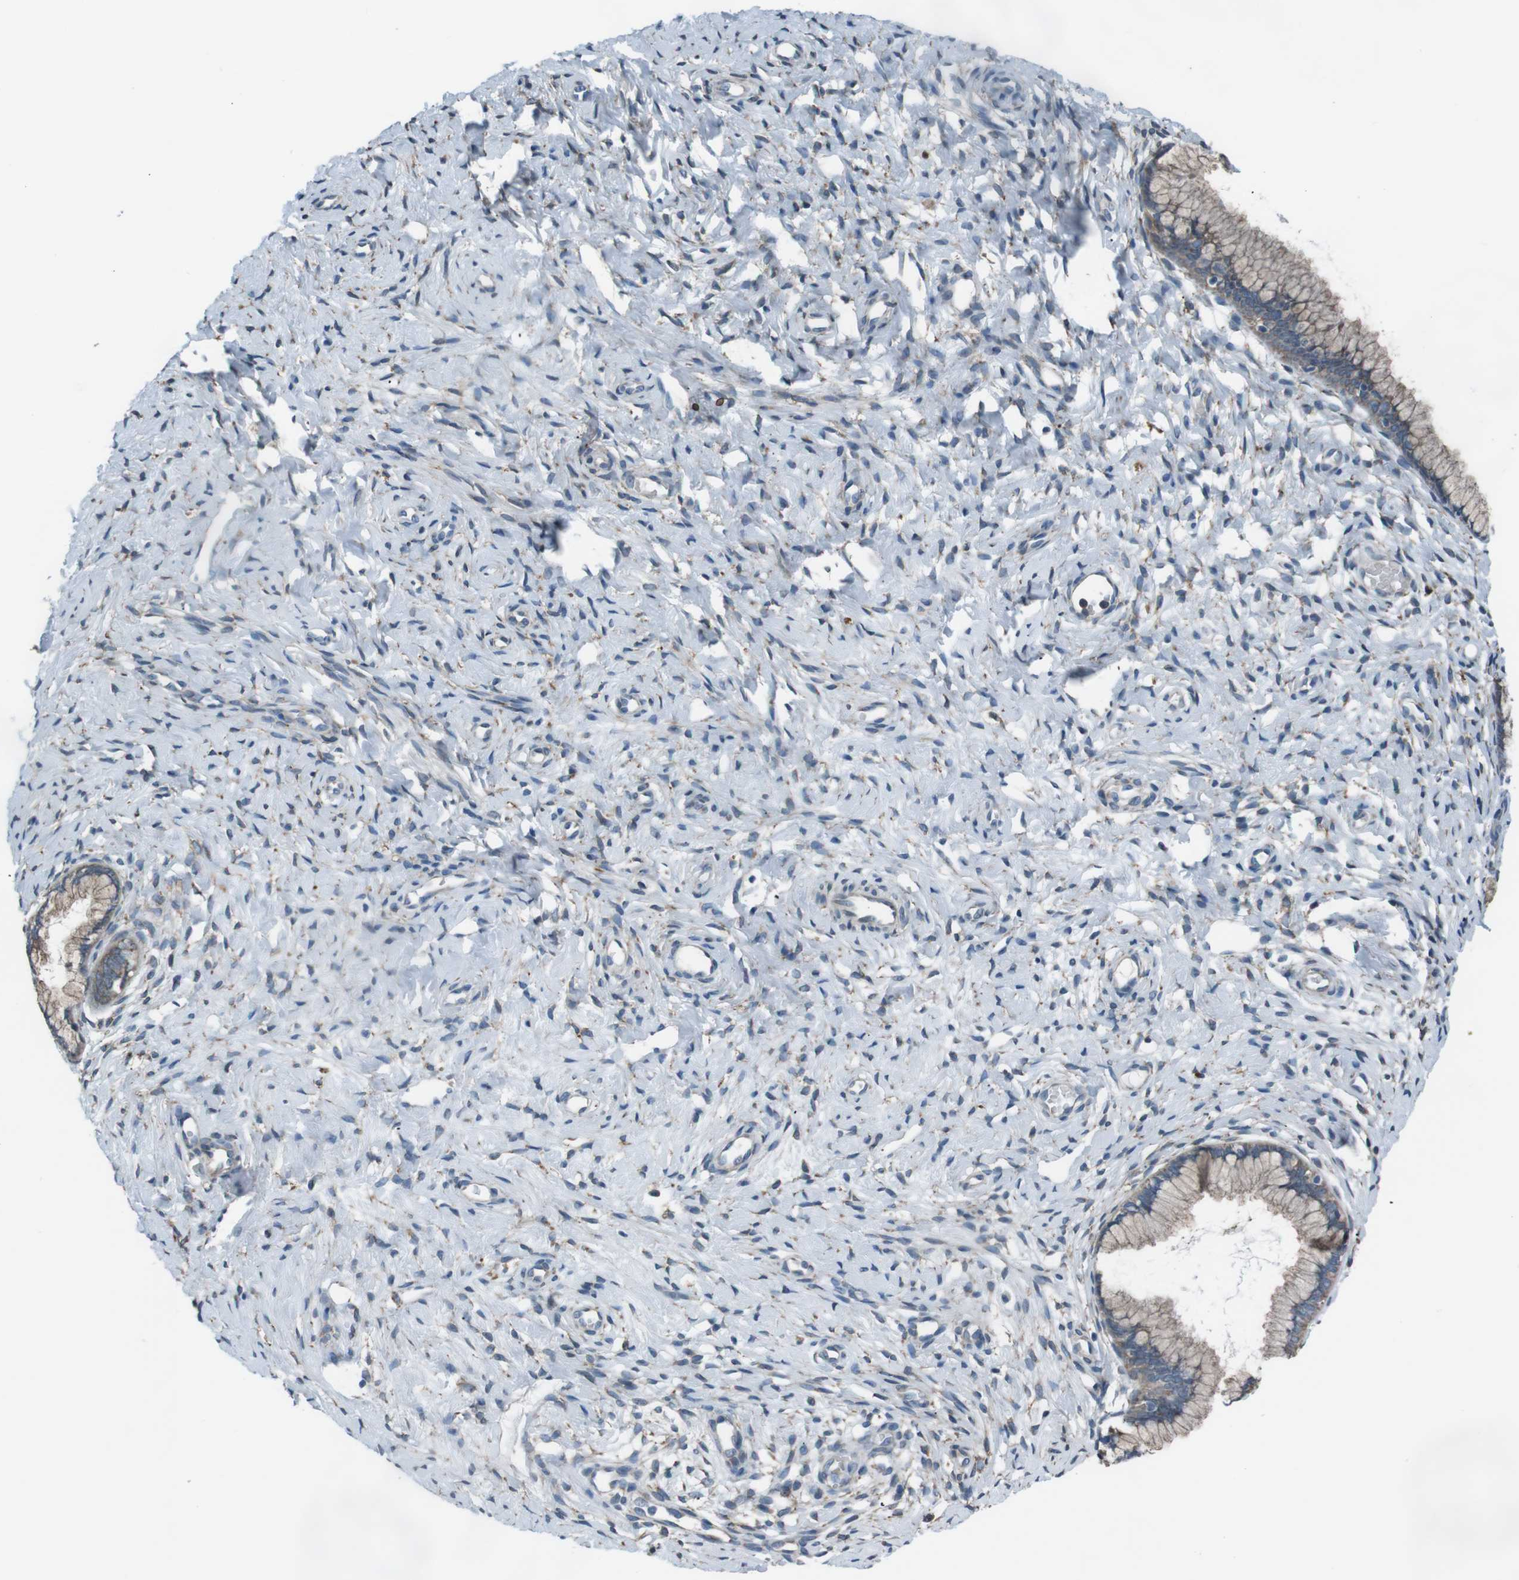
{"staining": {"intensity": "weak", "quantity": ">75%", "location": "cytoplasmic/membranous"}, "tissue": "cervix", "cell_type": "Glandular cells", "image_type": "normal", "snomed": [{"axis": "morphology", "description": "Normal tissue, NOS"}, {"axis": "topography", "description": "Cervix"}], "caption": "Weak cytoplasmic/membranous protein expression is present in approximately >75% of glandular cells in cervix. The protein of interest is shown in brown color, while the nuclei are stained blue.", "gene": "SIGMAR1", "patient": {"sex": "female", "age": 65}}